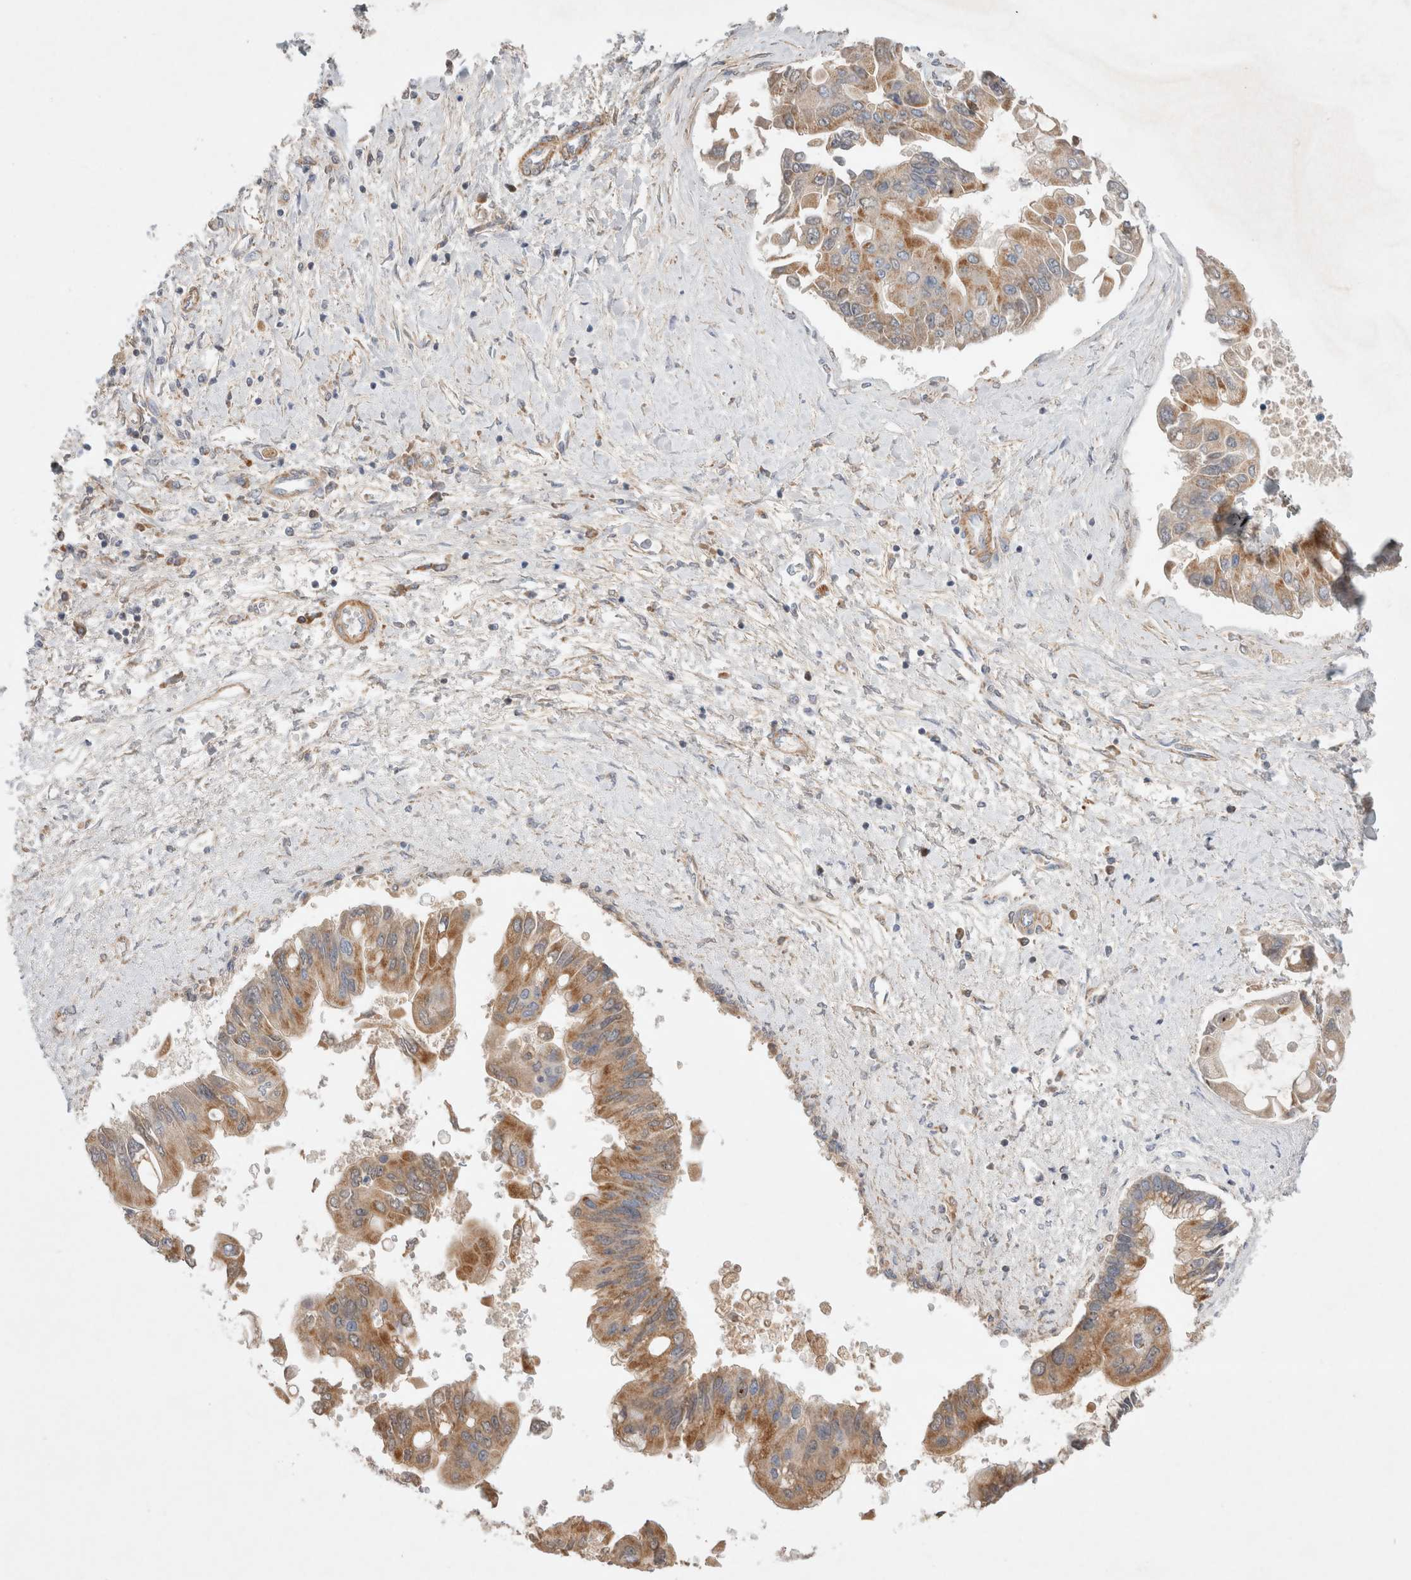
{"staining": {"intensity": "moderate", "quantity": ">75%", "location": "cytoplasmic/membranous"}, "tissue": "liver cancer", "cell_type": "Tumor cells", "image_type": "cancer", "snomed": [{"axis": "morphology", "description": "Cholangiocarcinoma"}, {"axis": "topography", "description": "Liver"}], "caption": "Immunohistochemical staining of cholangiocarcinoma (liver) reveals medium levels of moderate cytoplasmic/membranous protein positivity in about >75% of tumor cells.", "gene": "MRPS28", "patient": {"sex": "male", "age": 50}}